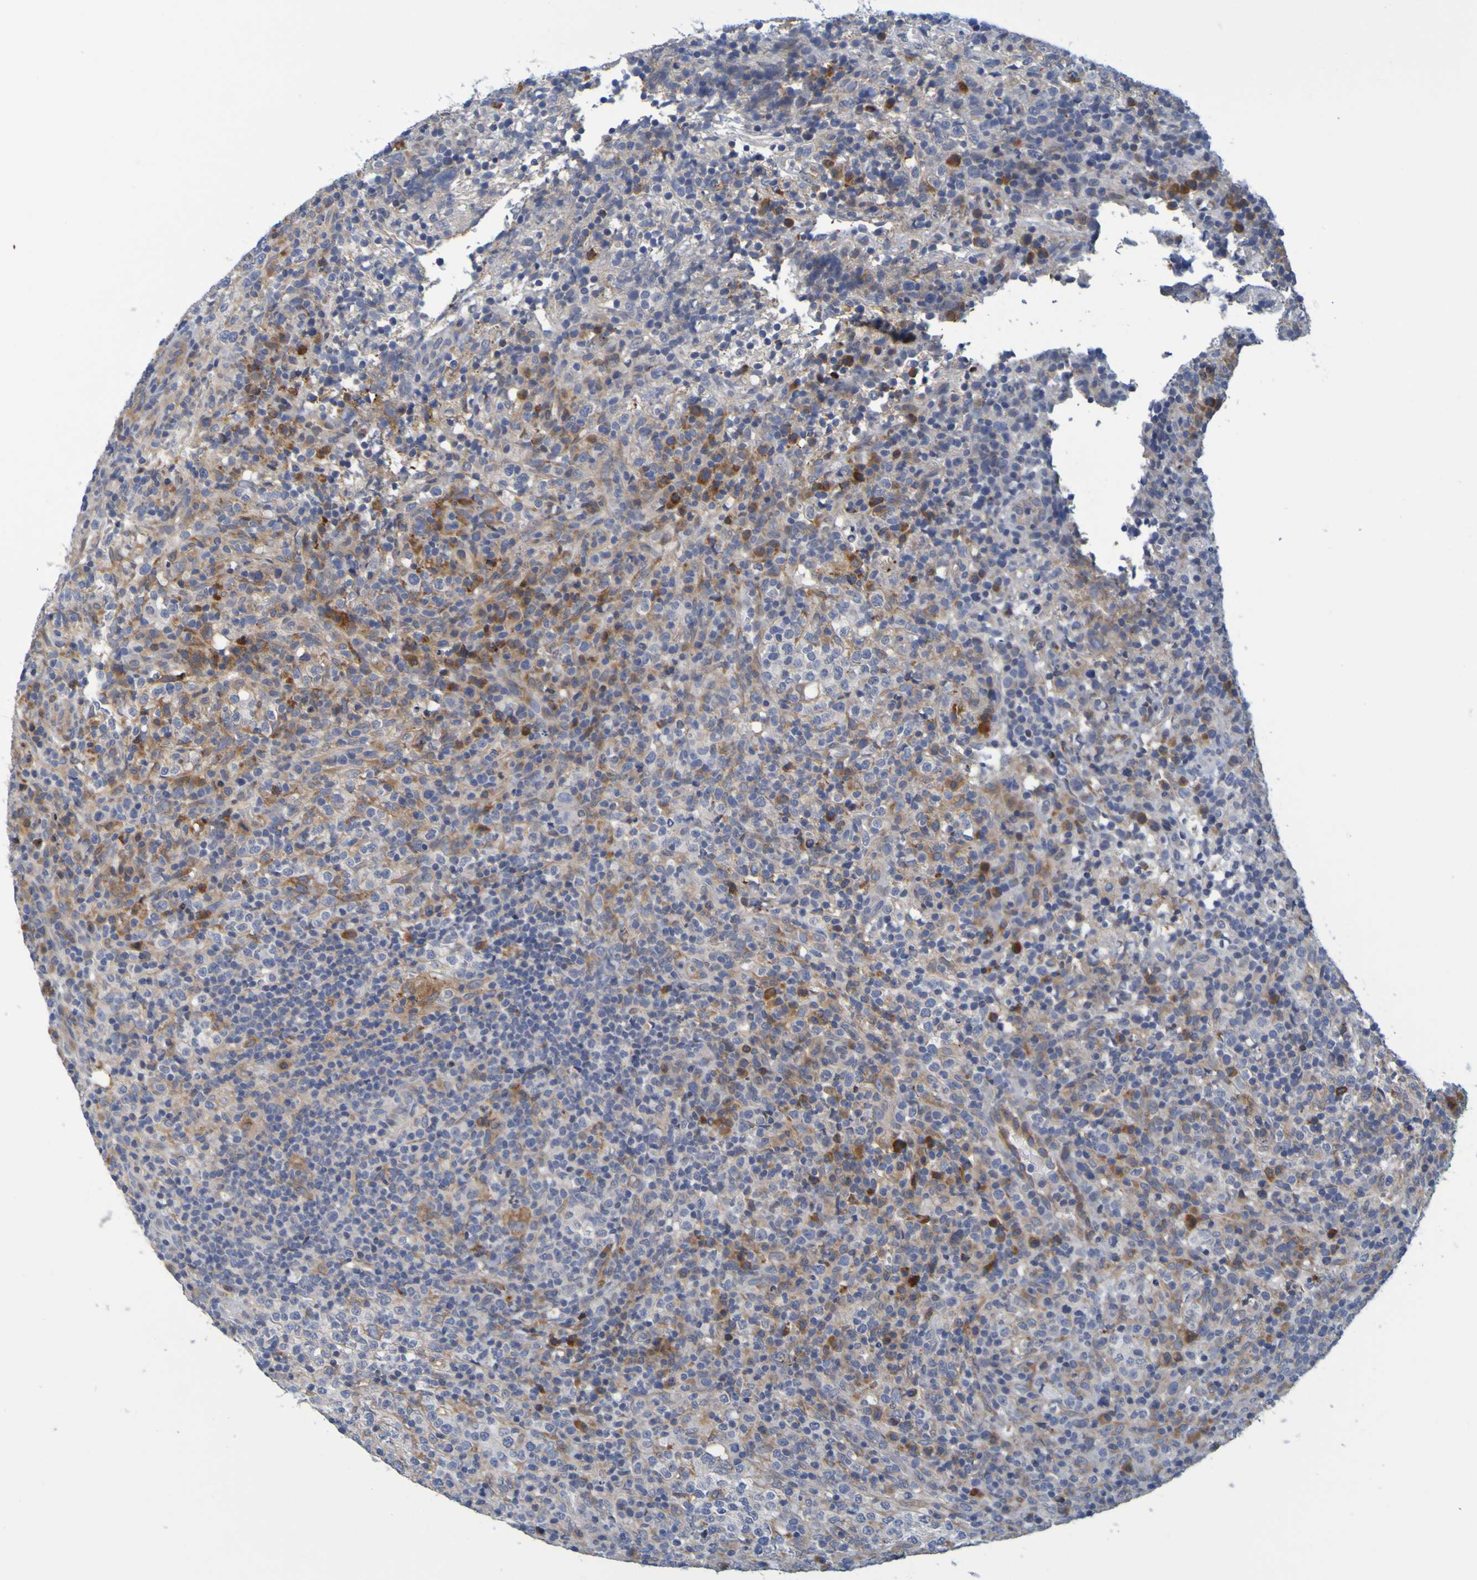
{"staining": {"intensity": "negative", "quantity": "none", "location": "none"}, "tissue": "lymphoma", "cell_type": "Tumor cells", "image_type": "cancer", "snomed": [{"axis": "morphology", "description": "Malignant lymphoma, non-Hodgkin's type, High grade"}, {"axis": "topography", "description": "Lymph node"}], "caption": "Immunohistochemistry of human malignant lymphoma, non-Hodgkin's type (high-grade) shows no positivity in tumor cells.", "gene": "SIL1", "patient": {"sex": "female", "age": 76}}